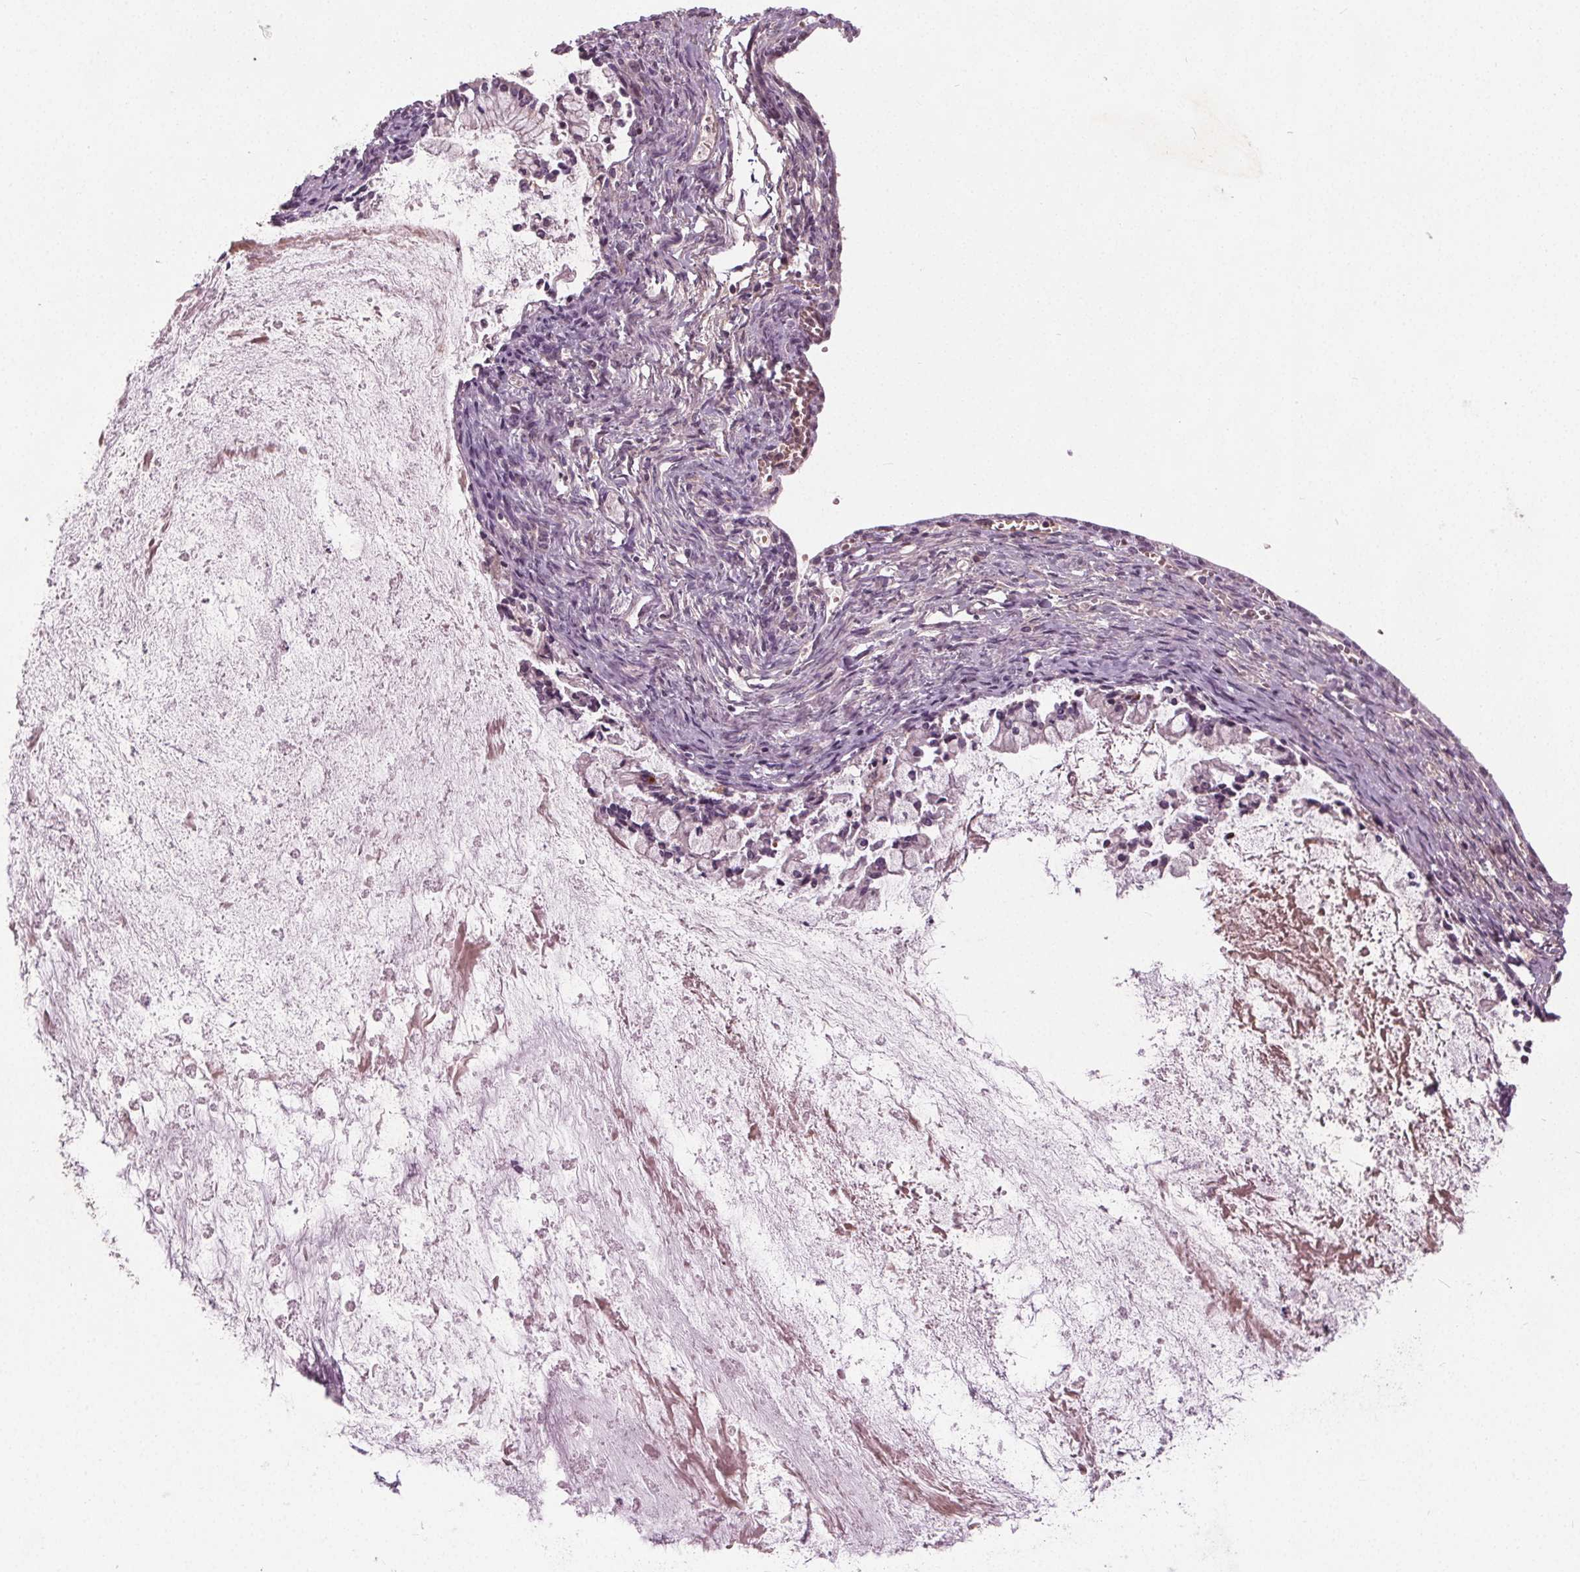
{"staining": {"intensity": "negative", "quantity": "none", "location": "none"}, "tissue": "ovarian cancer", "cell_type": "Tumor cells", "image_type": "cancer", "snomed": [{"axis": "morphology", "description": "Cystadenocarcinoma, mucinous, NOS"}, {"axis": "topography", "description": "Ovary"}], "caption": "Human ovarian mucinous cystadenocarcinoma stained for a protein using IHC shows no positivity in tumor cells.", "gene": "PDGFD", "patient": {"sex": "female", "age": 67}}